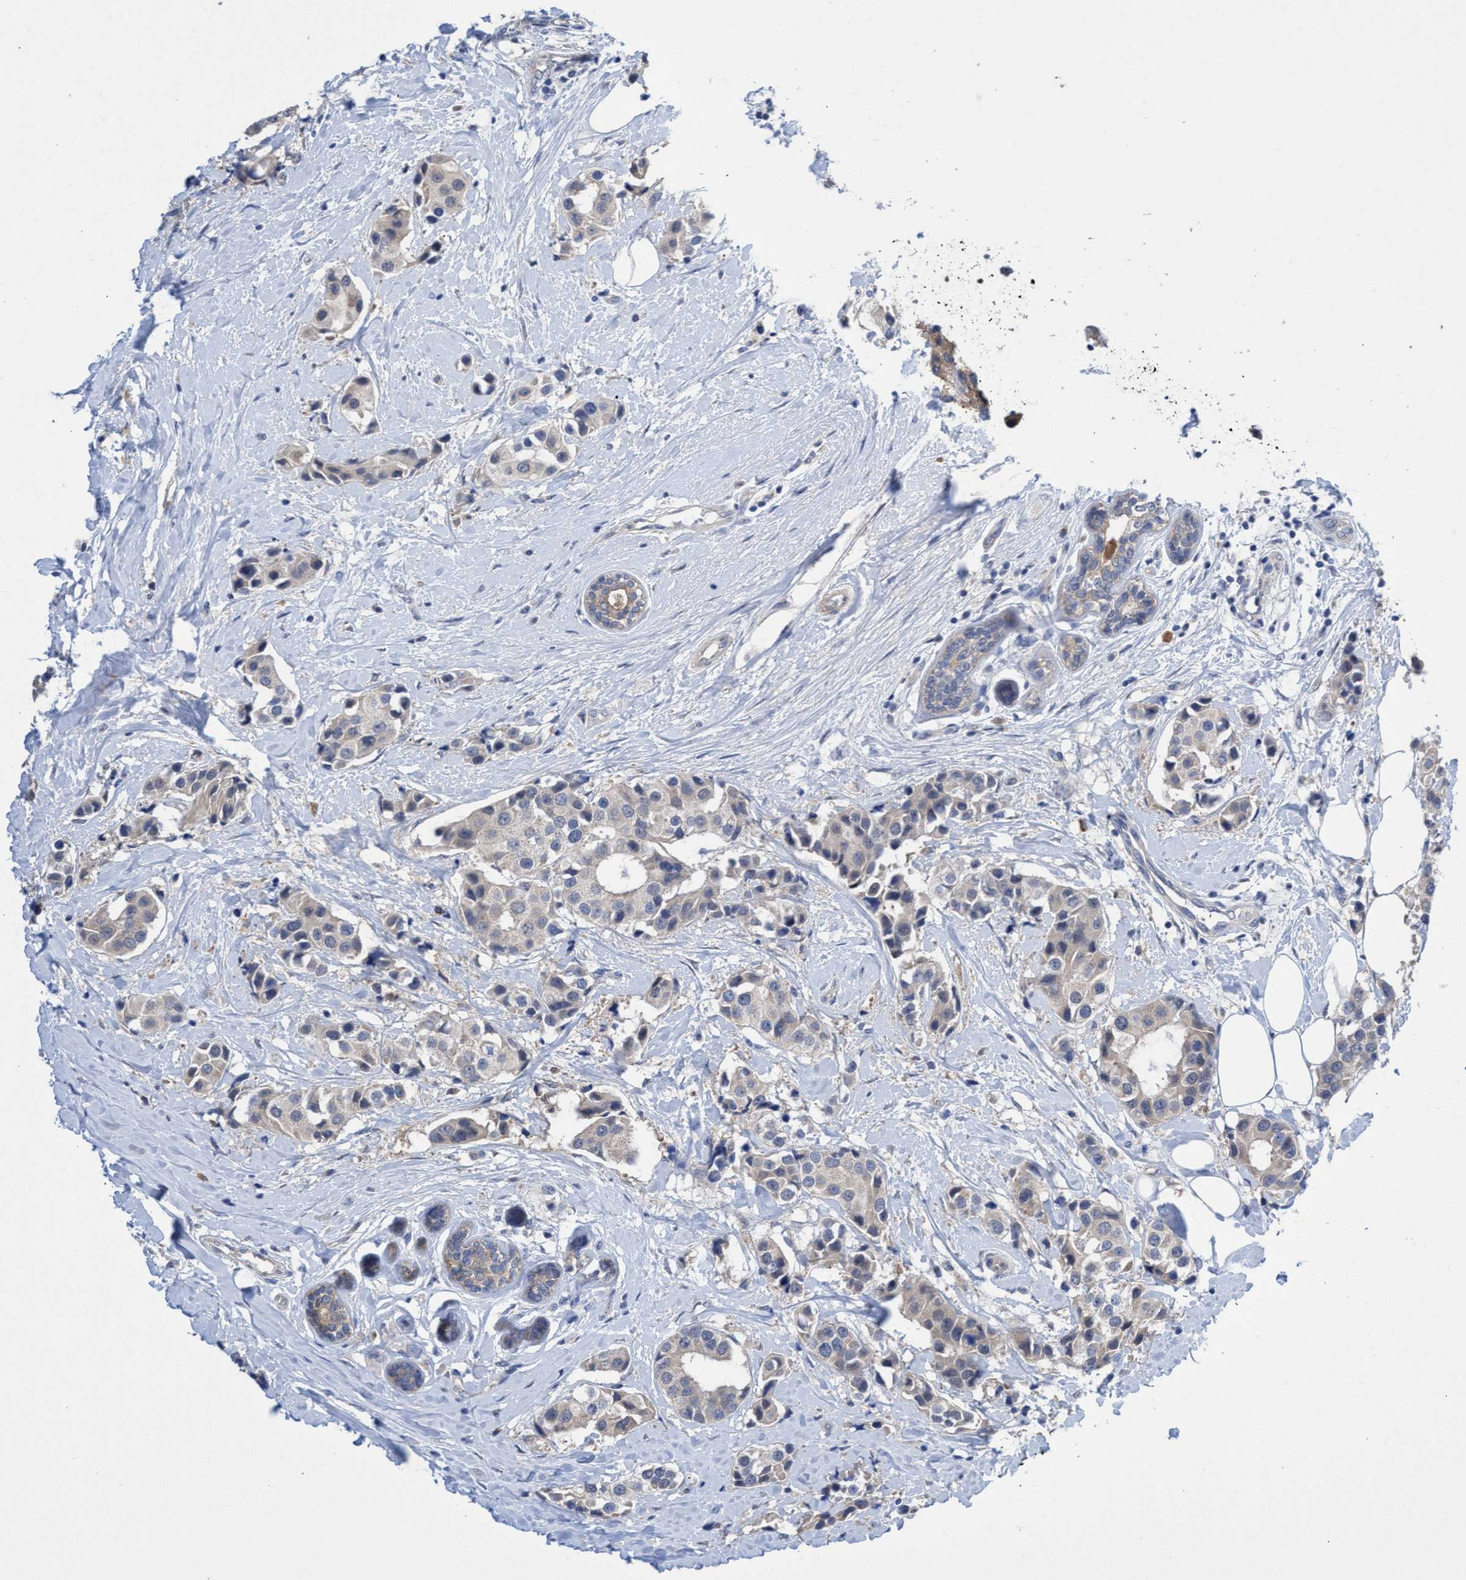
{"staining": {"intensity": "weak", "quantity": "<25%", "location": "cytoplasmic/membranous"}, "tissue": "breast cancer", "cell_type": "Tumor cells", "image_type": "cancer", "snomed": [{"axis": "morphology", "description": "Normal tissue, NOS"}, {"axis": "morphology", "description": "Duct carcinoma"}, {"axis": "topography", "description": "Breast"}], "caption": "Breast infiltrating ductal carcinoma was stained to show a protein in brown. There is no significant expression in tumor cells.", "gene": "SVEP1", "patient": {"sex": "female", "age": 39}}